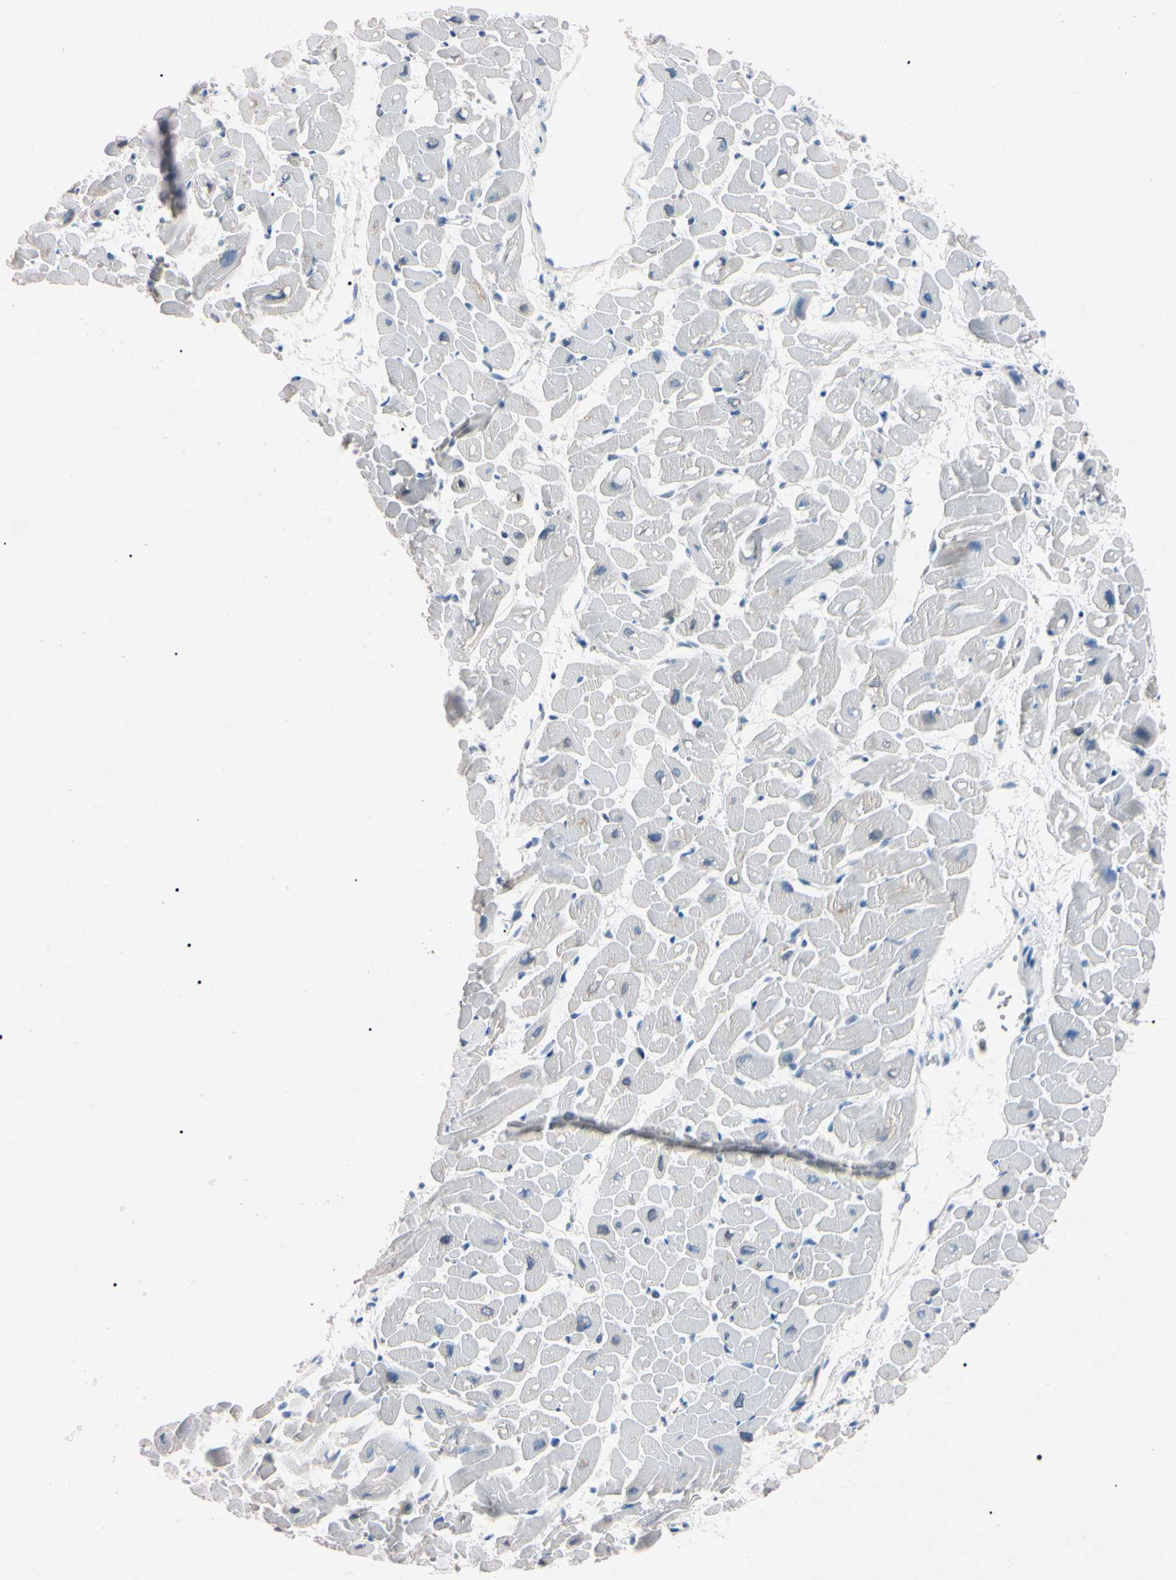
{"staining": {"intensity": "negative", "quantity": "none", "location": "none"}, "tissue": "heart muscle", "cell_type": "Cardiomyocytes", "image_type": "normal", "snomed": [{"axis": "morphology", "description": "Normal tissue, NOS"}, {"axis": "topography", "description": "Heart"}], "caption": "The image exhibits no significant positivity in cardiomyocytes of heart muscle.", "gene": "ELN", "patient": {"sex": "male", "age": 45}}